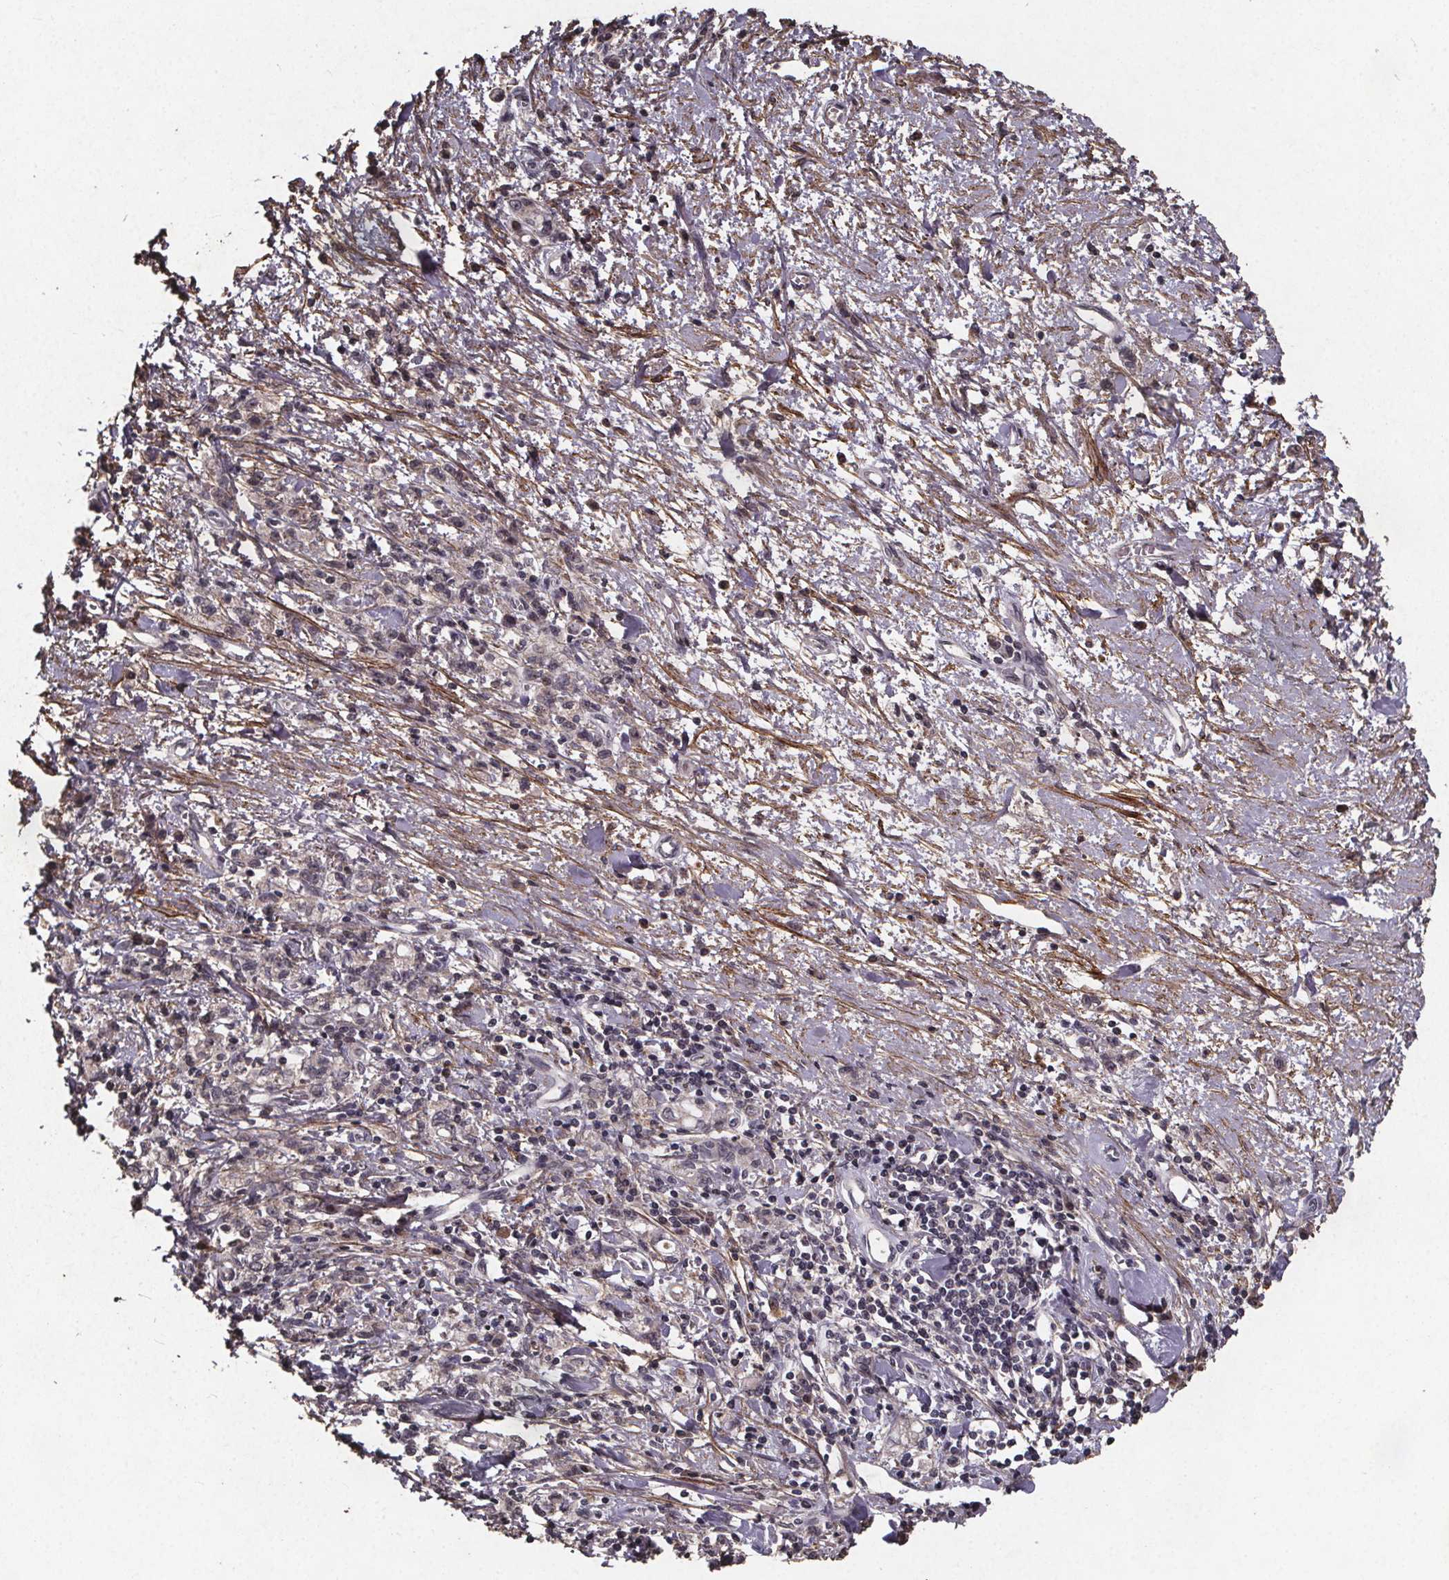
{"staining": {"intensity": "negative", "quantity": "none", "location": "none"}, "tissue": "stomach cancer", "cell_type": "Tumor cells", "image_type": "cancer", "snomed": [{"axis": "morphology", "description": "Adenocarcinoma, NOS"}, {"axis": "topography", "description": "Stomach"}], "caption": "There is no significant positivity in tumor cells of stomach cancer (adenocarcinoma).", "gene": "GPX3", "patient": {"sex": "male", "age": 77}}